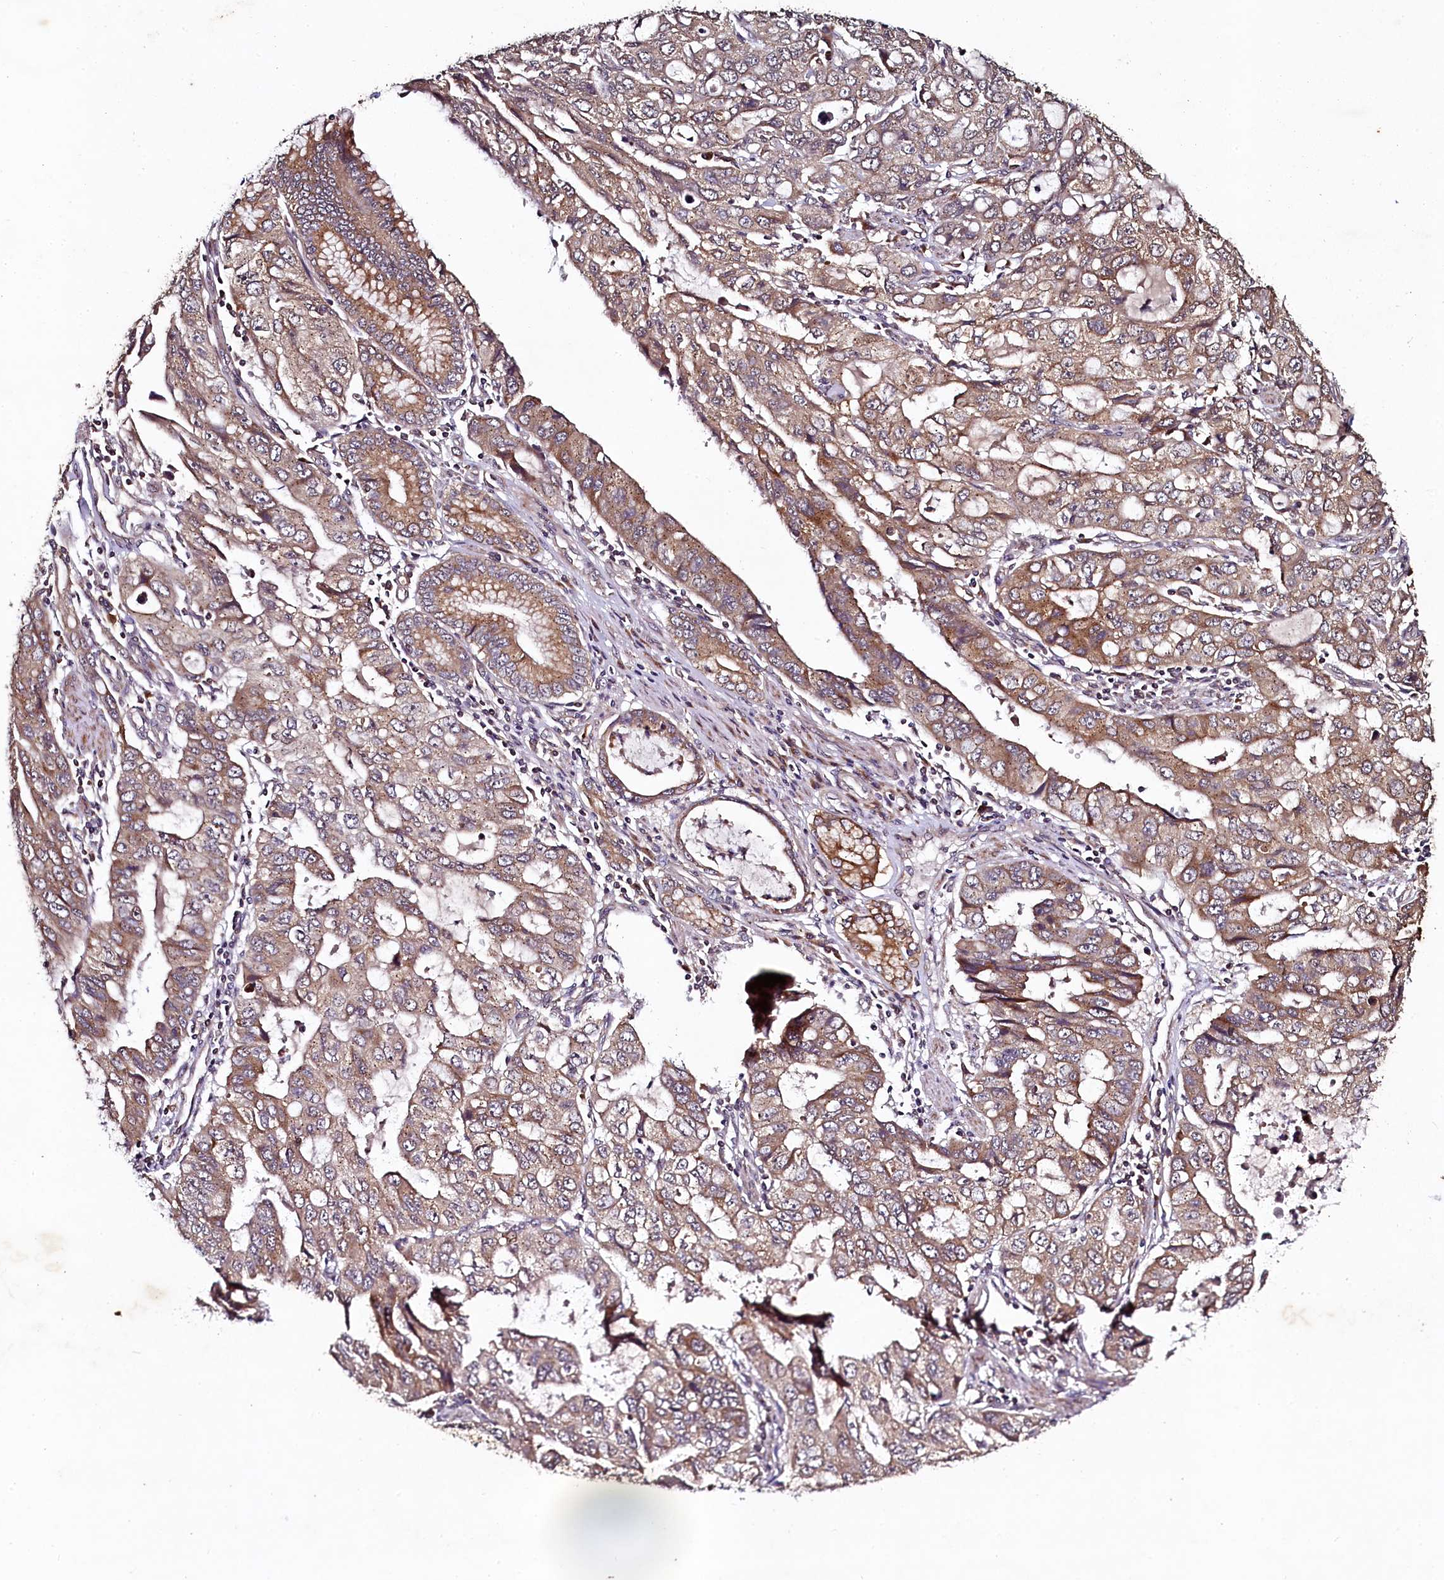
{"staining": {"intensity": "moderate", "quantity": ">75%", "location": "cytoplasmic/membranous"}, "tissue": "stomach cancer", "cell_type": "Tumor cells", "image_type": "cancer", "snomed": [{"axis": "morphology", "description": "Adenocarcinoma, NOS"}, {"axis": "topography", "description": "Stomach, upper"}], "caption": "A brown stain highlights moderate cytoplasmic/membranous positivity of a protein in stomach adenocarcinoma tumor cells. The staining was performed using DAB to visualize the protein expression in brown, while the nuclei were stained in blue with hematoxylin (Magnification: 20x).", "gene": "SEC24C", "patient": {"sex": "female", "age": 52}}